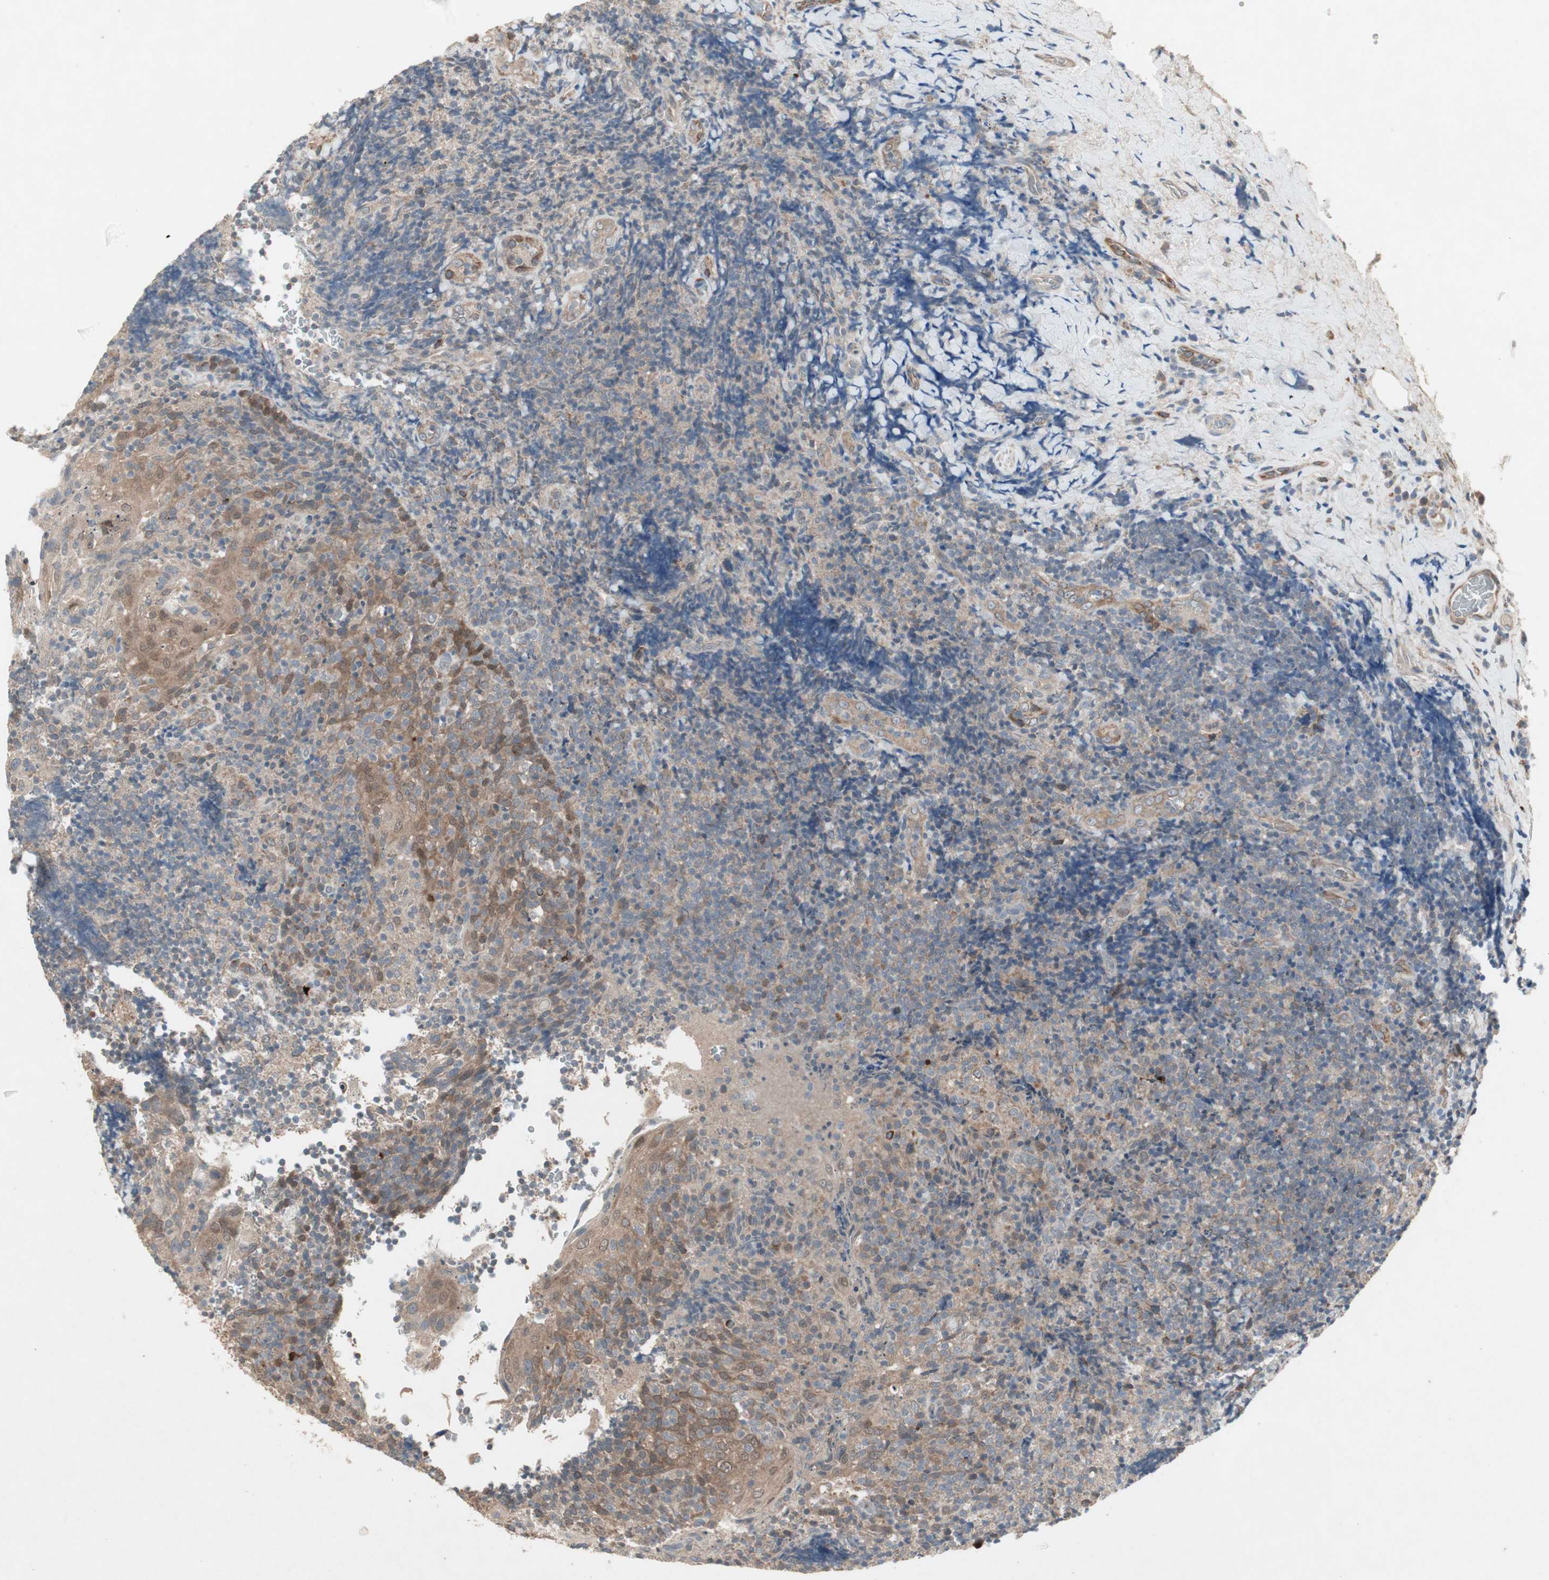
{"staining": {"intensity": "negative", "quantity": "none", "location": "none"}, "tissue": "lymphoma", "cell_type": "Tumor cells", "image_type": "cancer", "snomed": [{"axis": "morphology", "description": "Malignant lymphoma, non-Hodgkin's type, High grade"}, {"axis": "topography", "description": "Tonsil"}], "caption": "IHC histopathology image of neoplastic tissue: human malignant lymphoma, non-Hodgkin's type (high-grade) stained with DAB demonstrates no significant protein staining in tumor cells.", "gene": "JMJD7-PLA2G4B", "patient": {"sex": "female", "age": 36}}